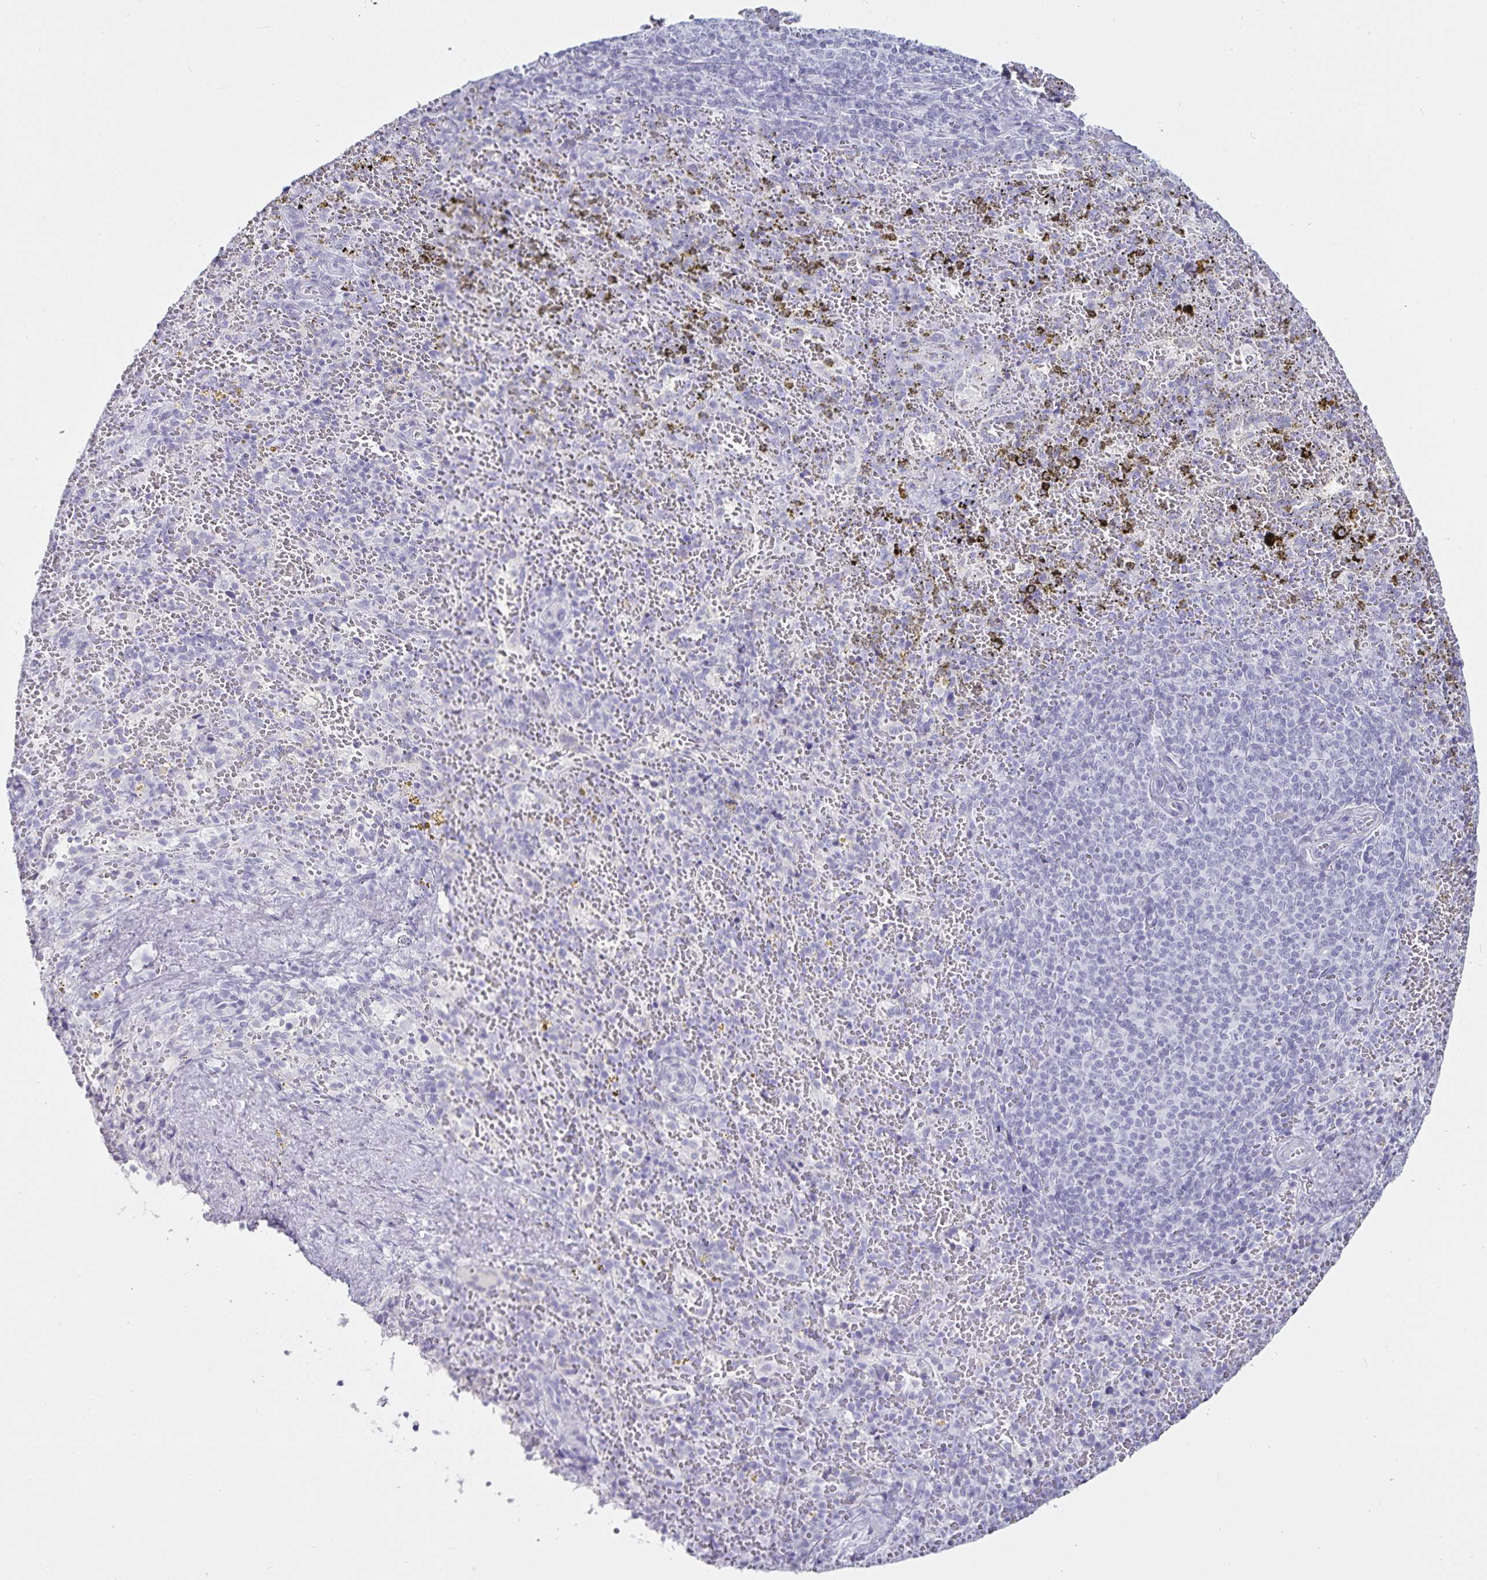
{"staining": {"intensity": "negative", "quantity": "none", "location": "none"}, "tissue": "spleen", "cell_type": "Cells in red pulp", "image_type": "normal", "snomed": [{"axis": "morphology", "description": "Normal tissue, NOS"}, {"axis": "topography", "description": "Spleen"}], "caption": "Immunohistochemistry photomicrograph of unremarkable human spleen stained for a protein (brown), which shows no positivity in cells in red pulp.", "gene": "DEFA6", "patient": {"sex": "female", "age": 50}}